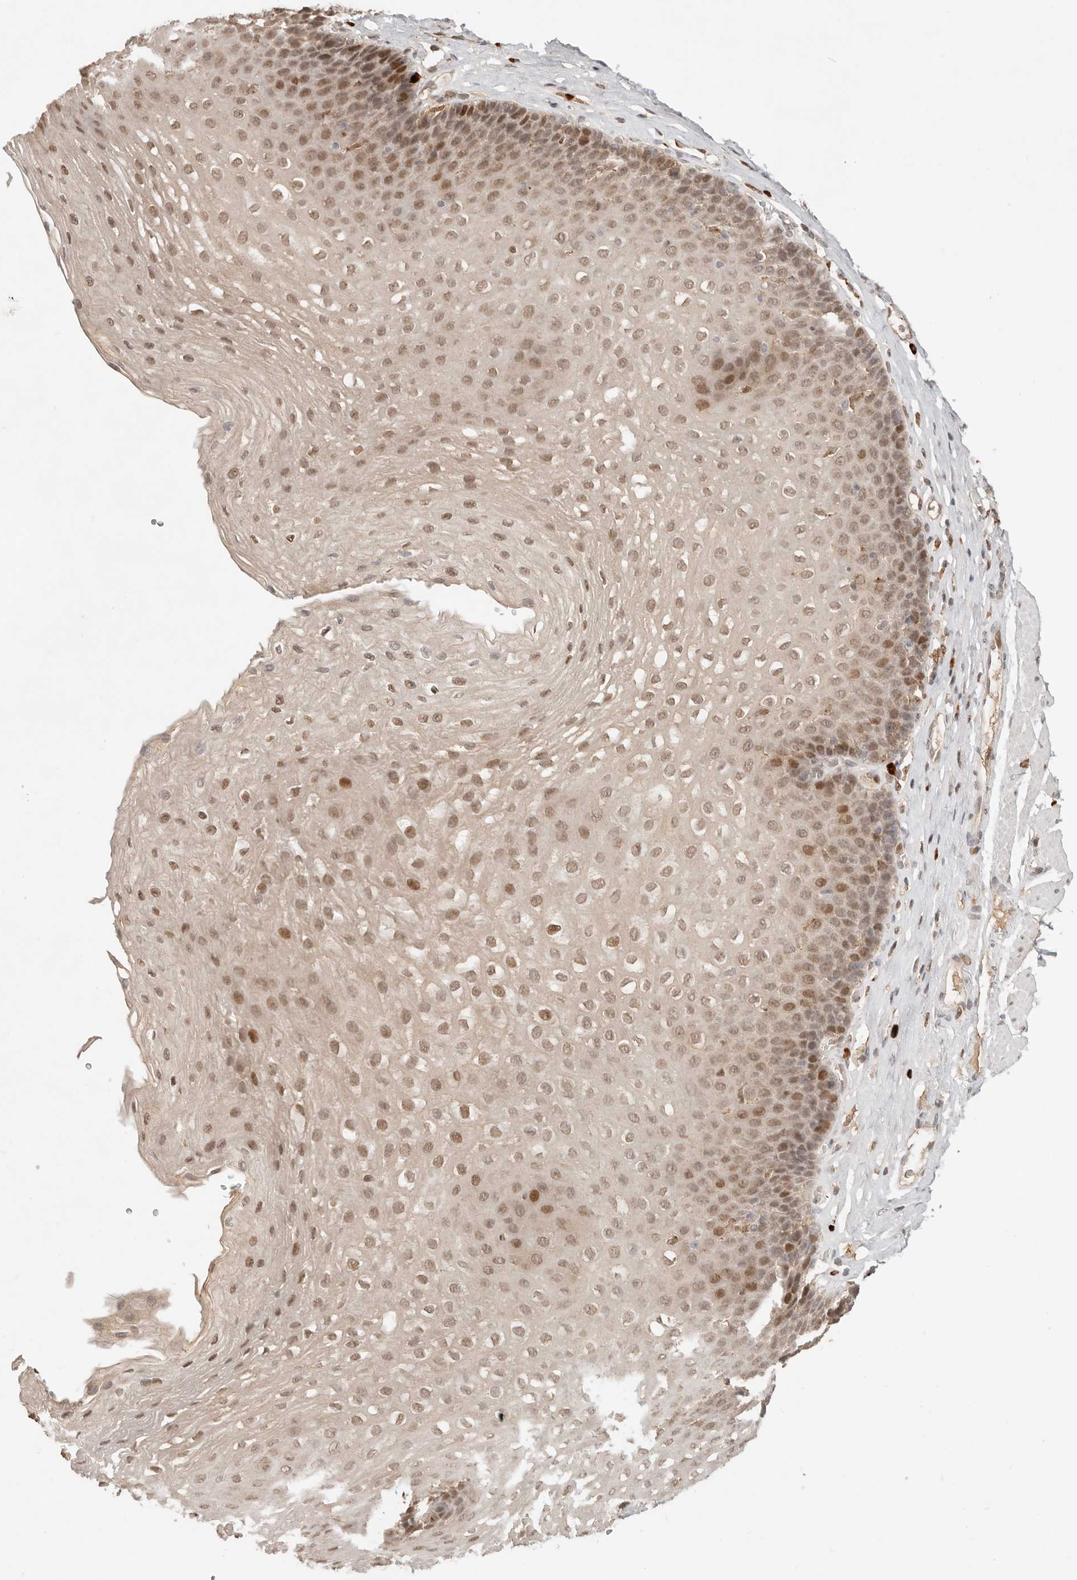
{"staining": {"intensity": "moderate", "quantity": ">75%", "location": "nuclear"}, "tissue": "esophagus", "cell_type": "Squamous epithelial cells", "image_type": "normal", "snomed": [{"axis": "morphology", "description": "Normal tissue, NOS"}, {"axis": "topography", "description": "Esophagus"}], "caption": "Brown immunohistochemical staining in unremarkable human esophagus reveals moderate nuclear positivity in approximately >75% of squamous epithelial cells. The staining was performed using DAB to visualize the protein expression in brown, while the nuclei were stained in blue with hematoxylin (Magnification: 20x).", "gene": "NPAS2", "patient": {"sex": "female", "age": 66}}